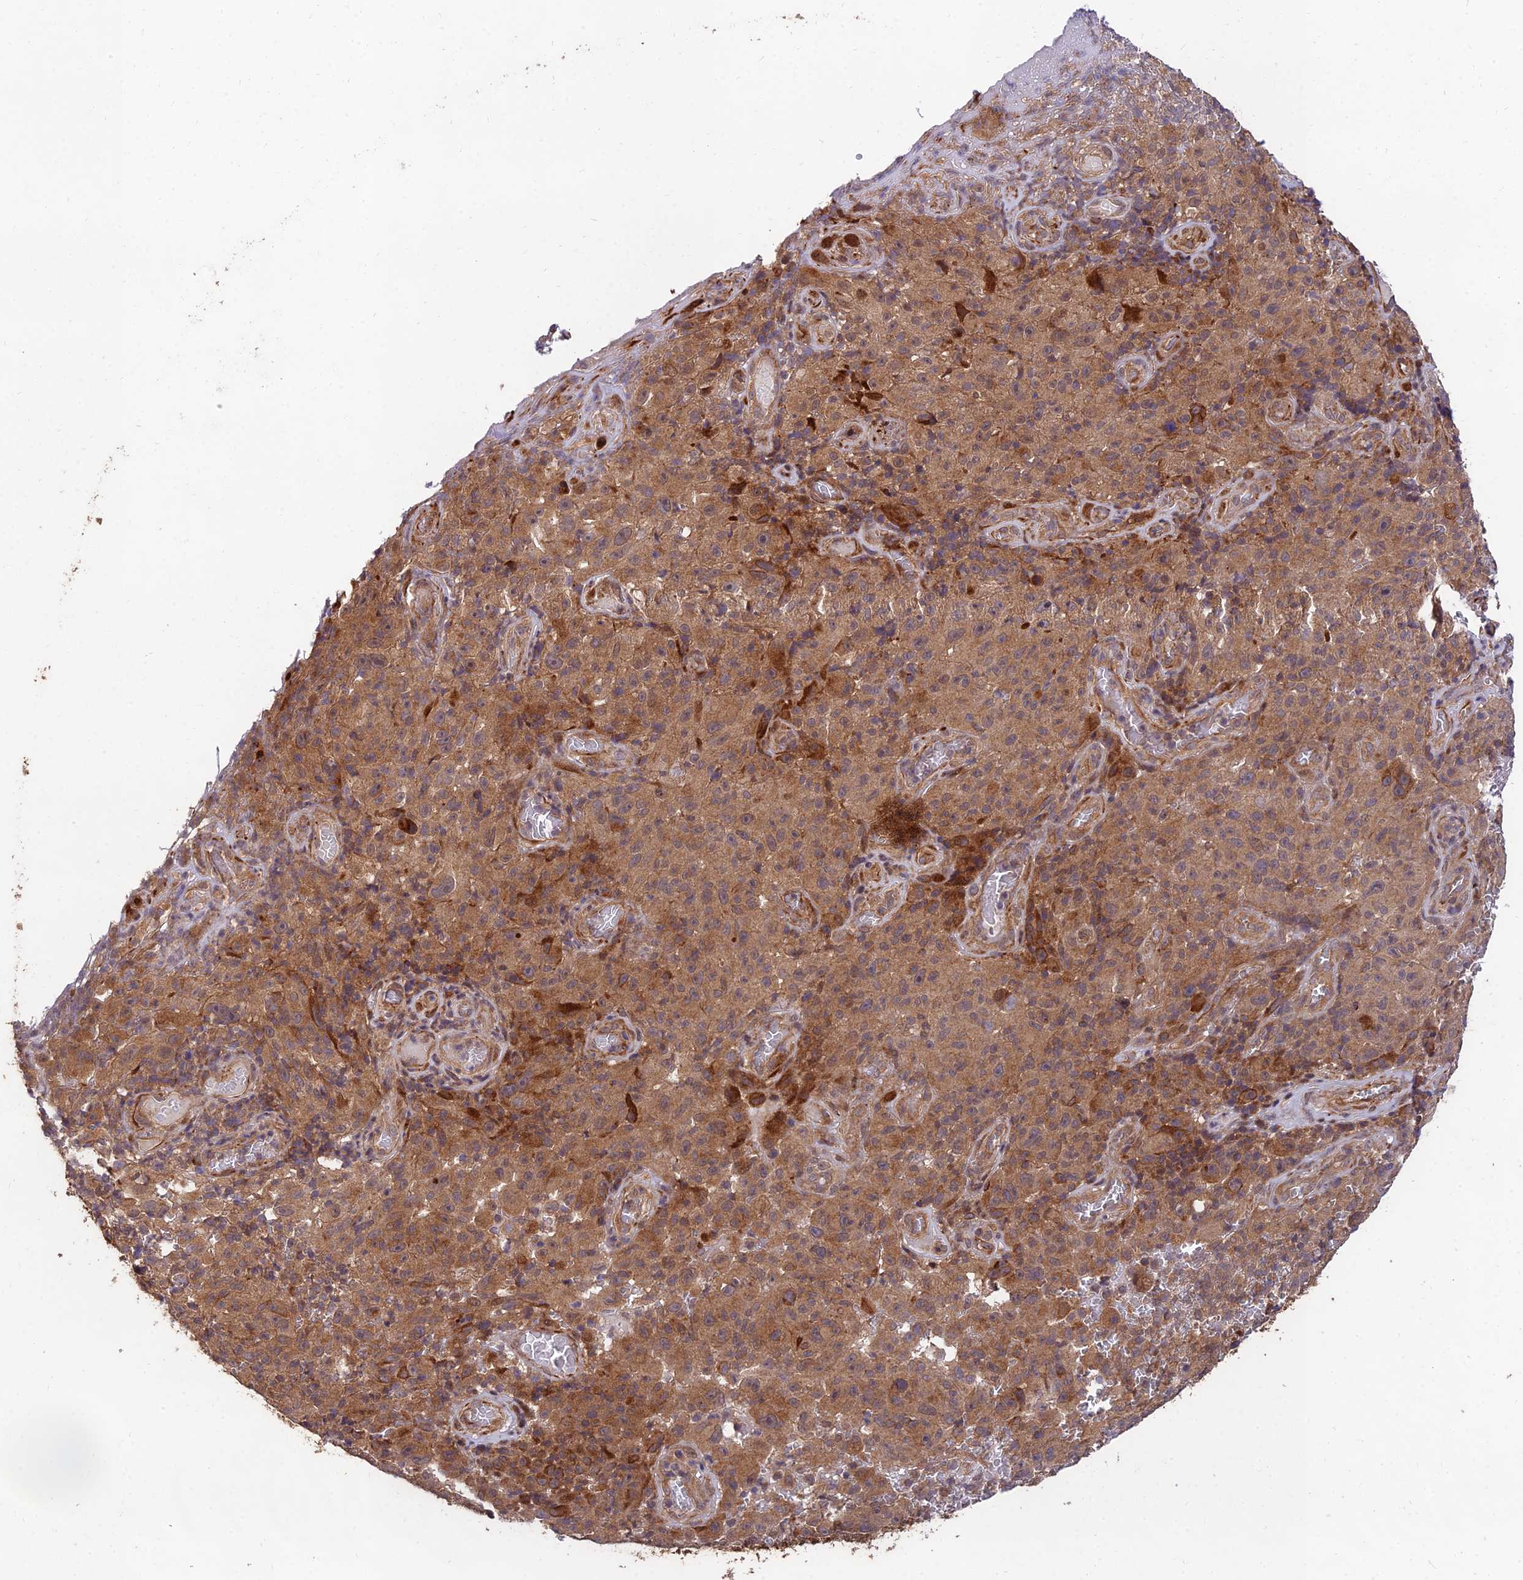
{"staining": {"intensity": "weak", "quantity": ">75%", "location": "cytoplasmic/membranous"}, "tissue": "melanoma", "cell_type": "Tumor cells", "image_type": "cancer", "snomed": [{"axis": "morphology", "description": "Malignant melanoma, NOS"}, {"axis": "topography", "description": "Skin"}], "caption": "IHC (DAB (3,3'-diaminobenzidine)) staining of melanoma exhibits weak cytoplasmic/membranous protein positivity in about >75% of tumor cells.", "gene": "MKKS", "patient": {"sex": "female", "age": 82}}